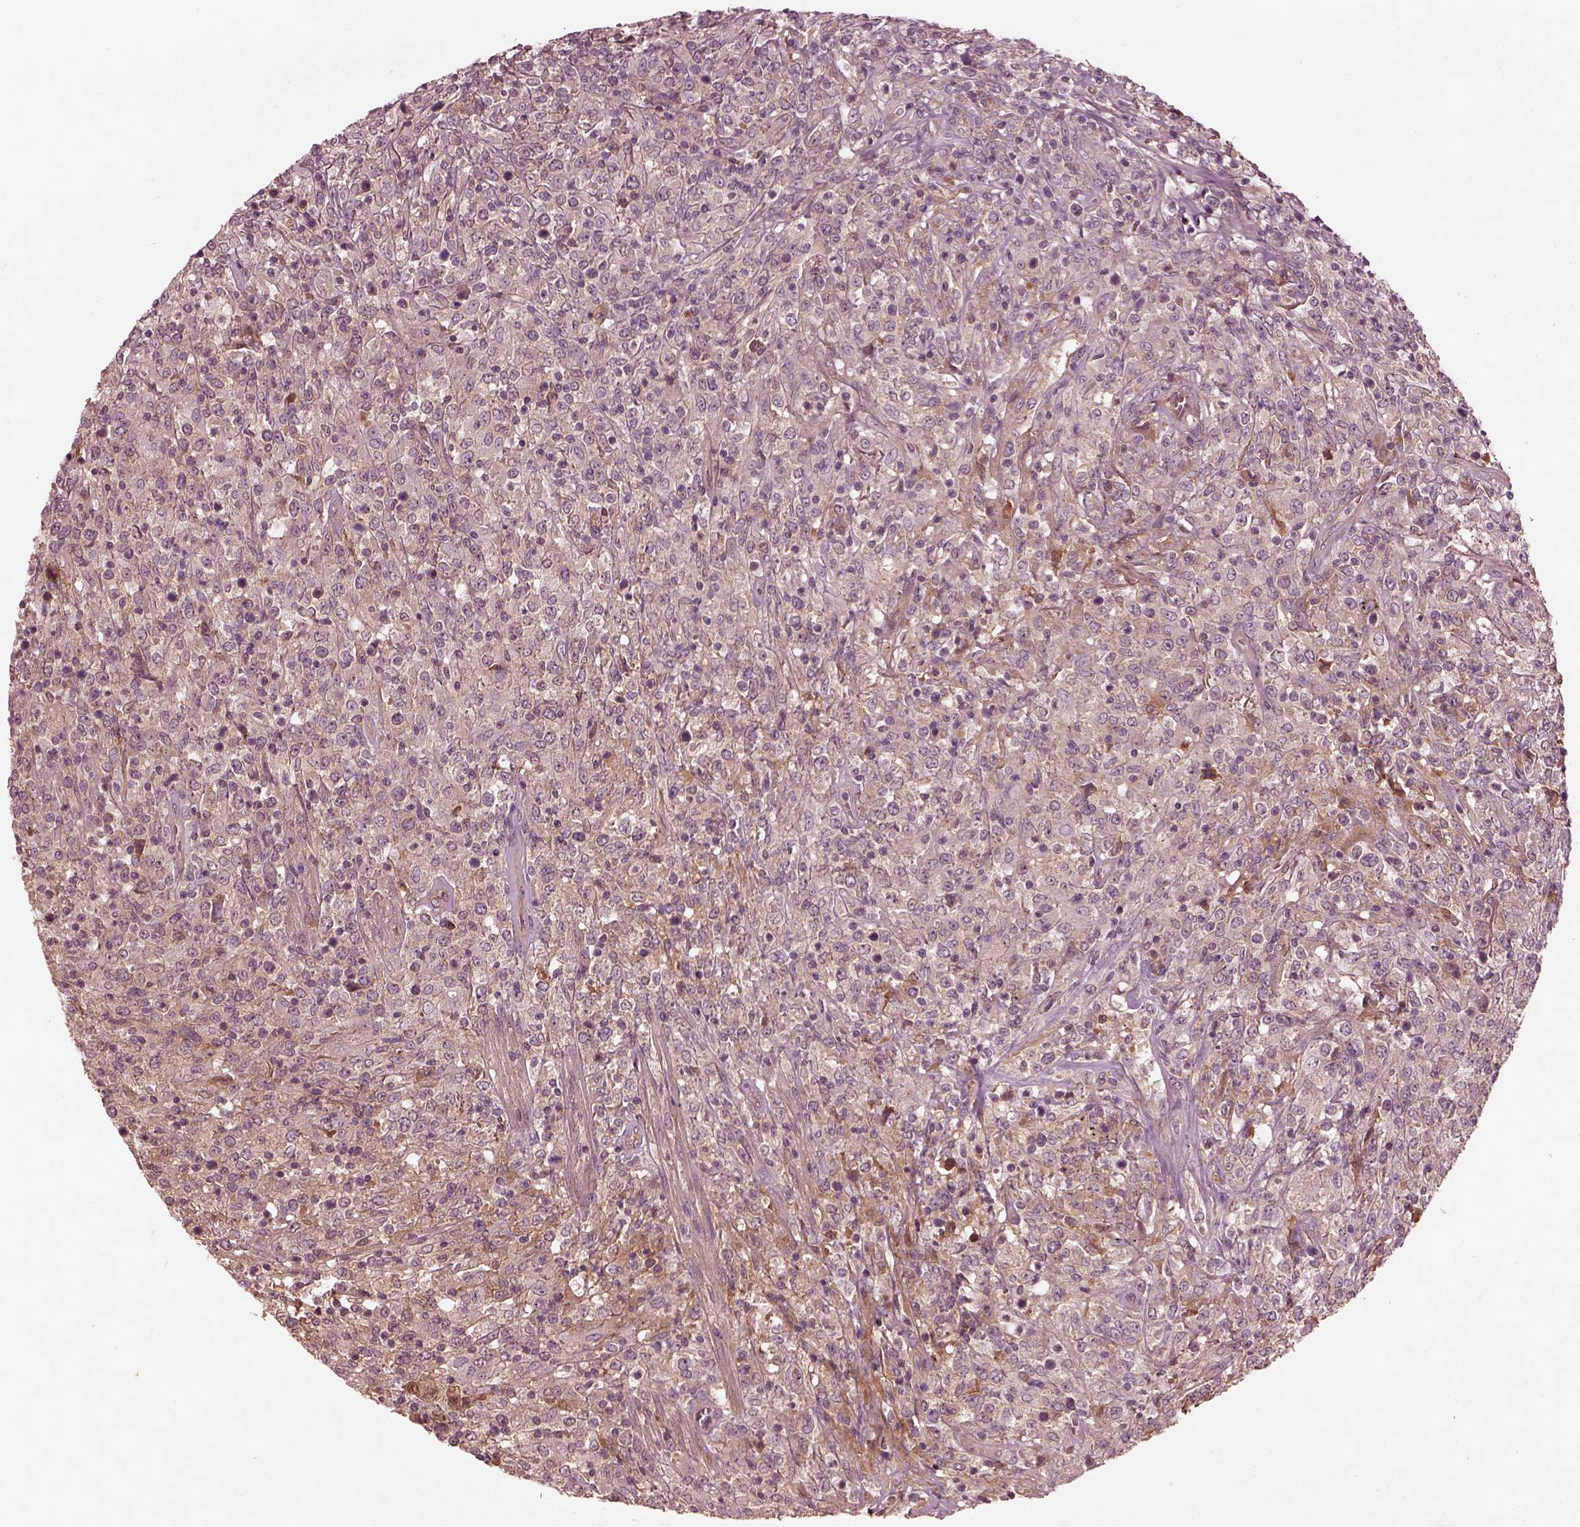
{"staining": {"intensity": "weak", "quantity": "25%-75%", "location": "cytoplasmic/membranous"}, "tissue": "lymphoma", "cell_type": "Tumor cells", "image_type": "cancer", "snomed": [{"axis": "morphology", "description": "Malignant lymphoma, non-Hodgkin's type, High grade"}, {"axis": "topography", "description": "Lung"}], "caption": "Weak cytoplasmic/membranous staining for a protein is seen in about 25%-75% of tumor cells of lymphoma using IHC.", "gene": "FAM234A", "patient": {"sex": "male", "age": 79}}